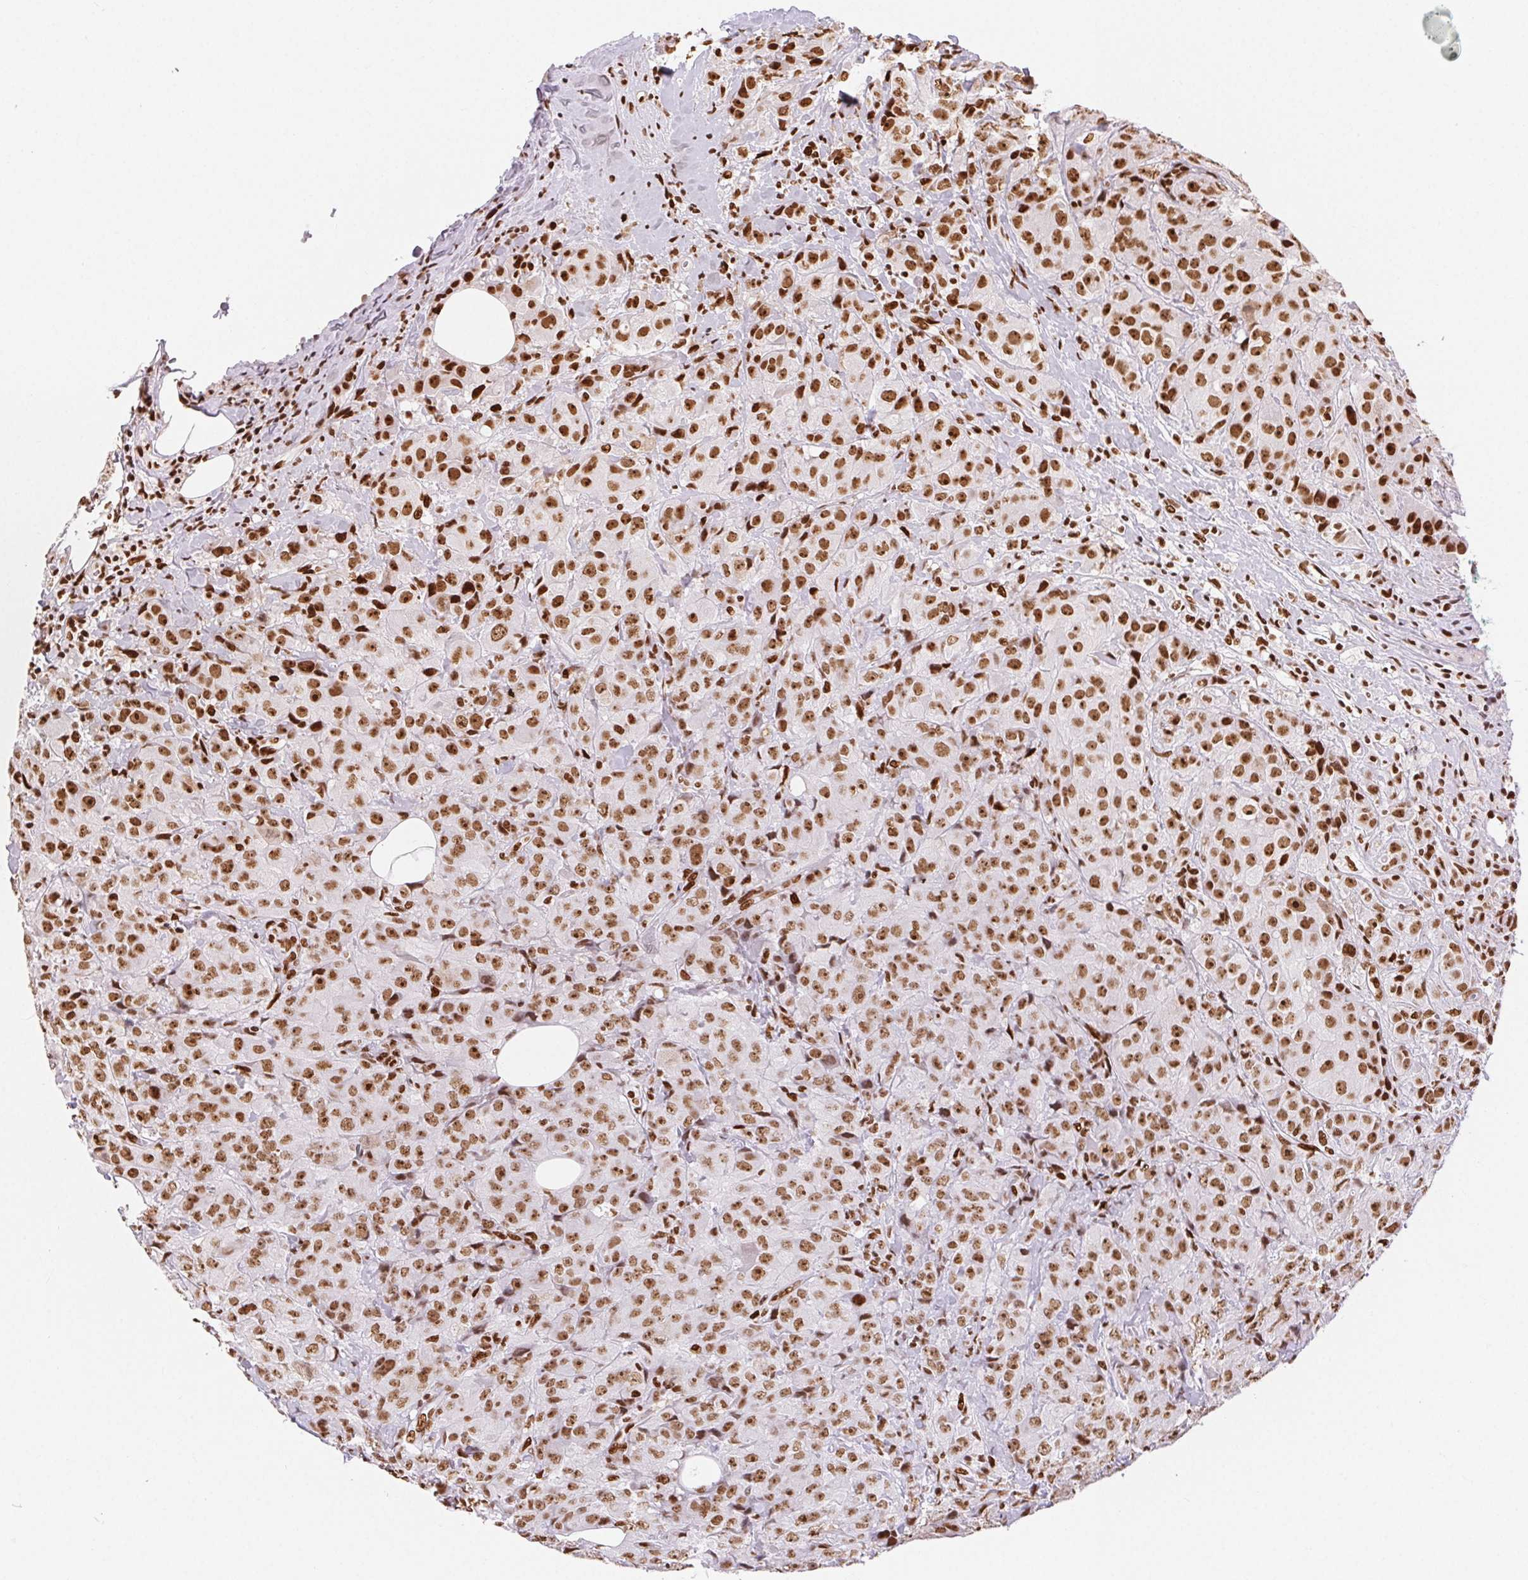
{"staining": {"intensity": "moderate", "quantity": ">75%", "location": "nuclear"}, "tissue": "breast cancer", "cell_type": "Tumor cells", "image_type": "cancer", "snomed": [{"axis": "morphology", "description": "Normal tissue, NOS"}, {"axis": "morphology", "description": "Duct carcinoma"}, {"axis": "topography", "description": "Breast"}], "caption": "High-power microscopy captured an immunohistochemistry (IHC) micrograph of breast intraductal carcinoma, revealing moderate nuclear staining in about >75% of tumor cells.", "gene": "ZNF80", "patient": {"sex": "female", "age": 43}}